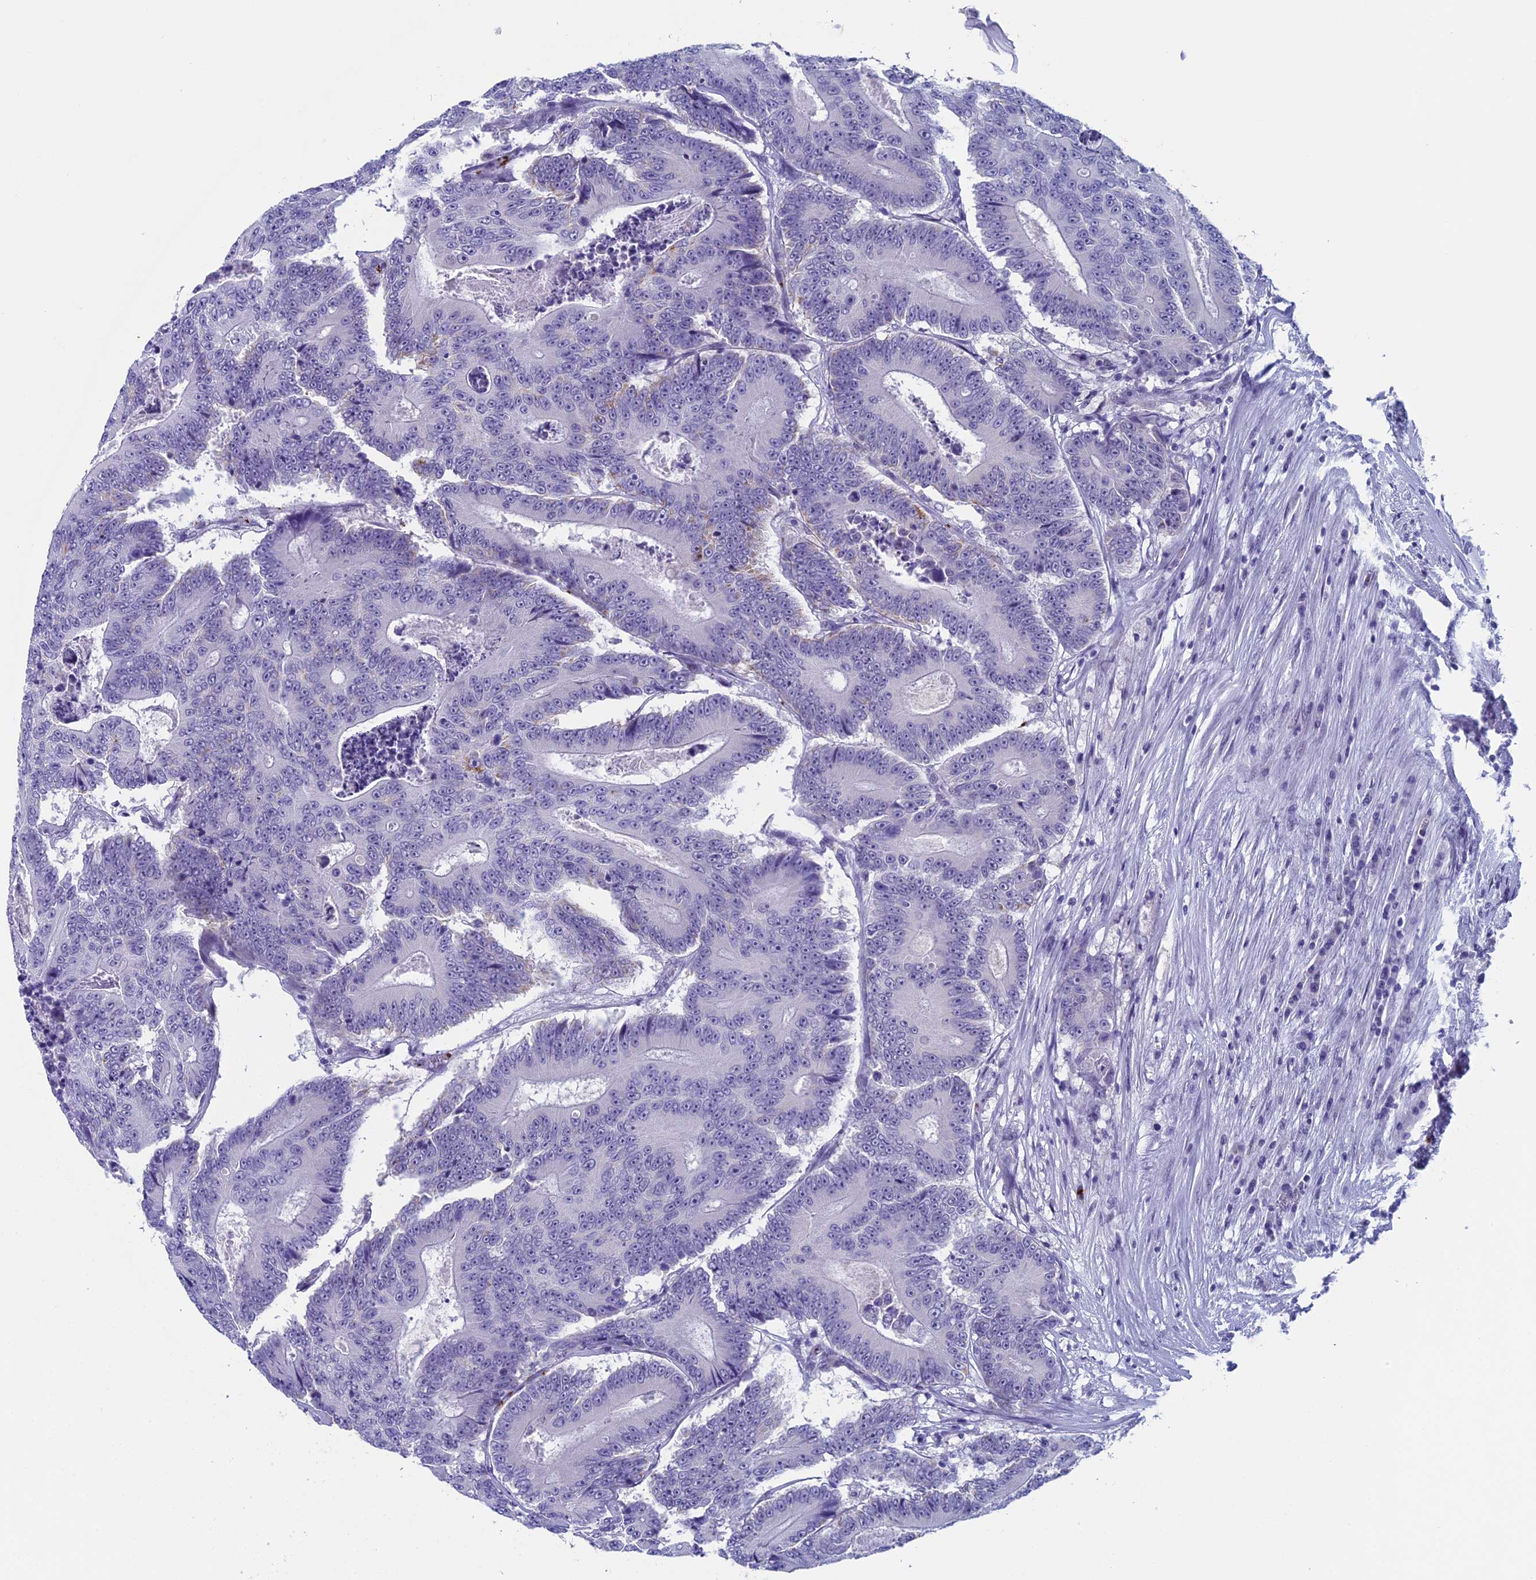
{"staining": {"intensity": "negative", "quantity": "none", "location": "none"}, "tissue": "colorectal cancer", "cell_type": "Tumor cells", "image_type": "cancer", "snomed": [{"axis": "morphology", "description": "Adenocarcinoma, NOS"}, {"axis": "topography", "description": "Colon"}], "caption": "Tumor cells show no significant expression in colorectal cancer (adenocarcinoma).", "gene": "AIFM2", "patient": {"sex": "male", "age": 83}}